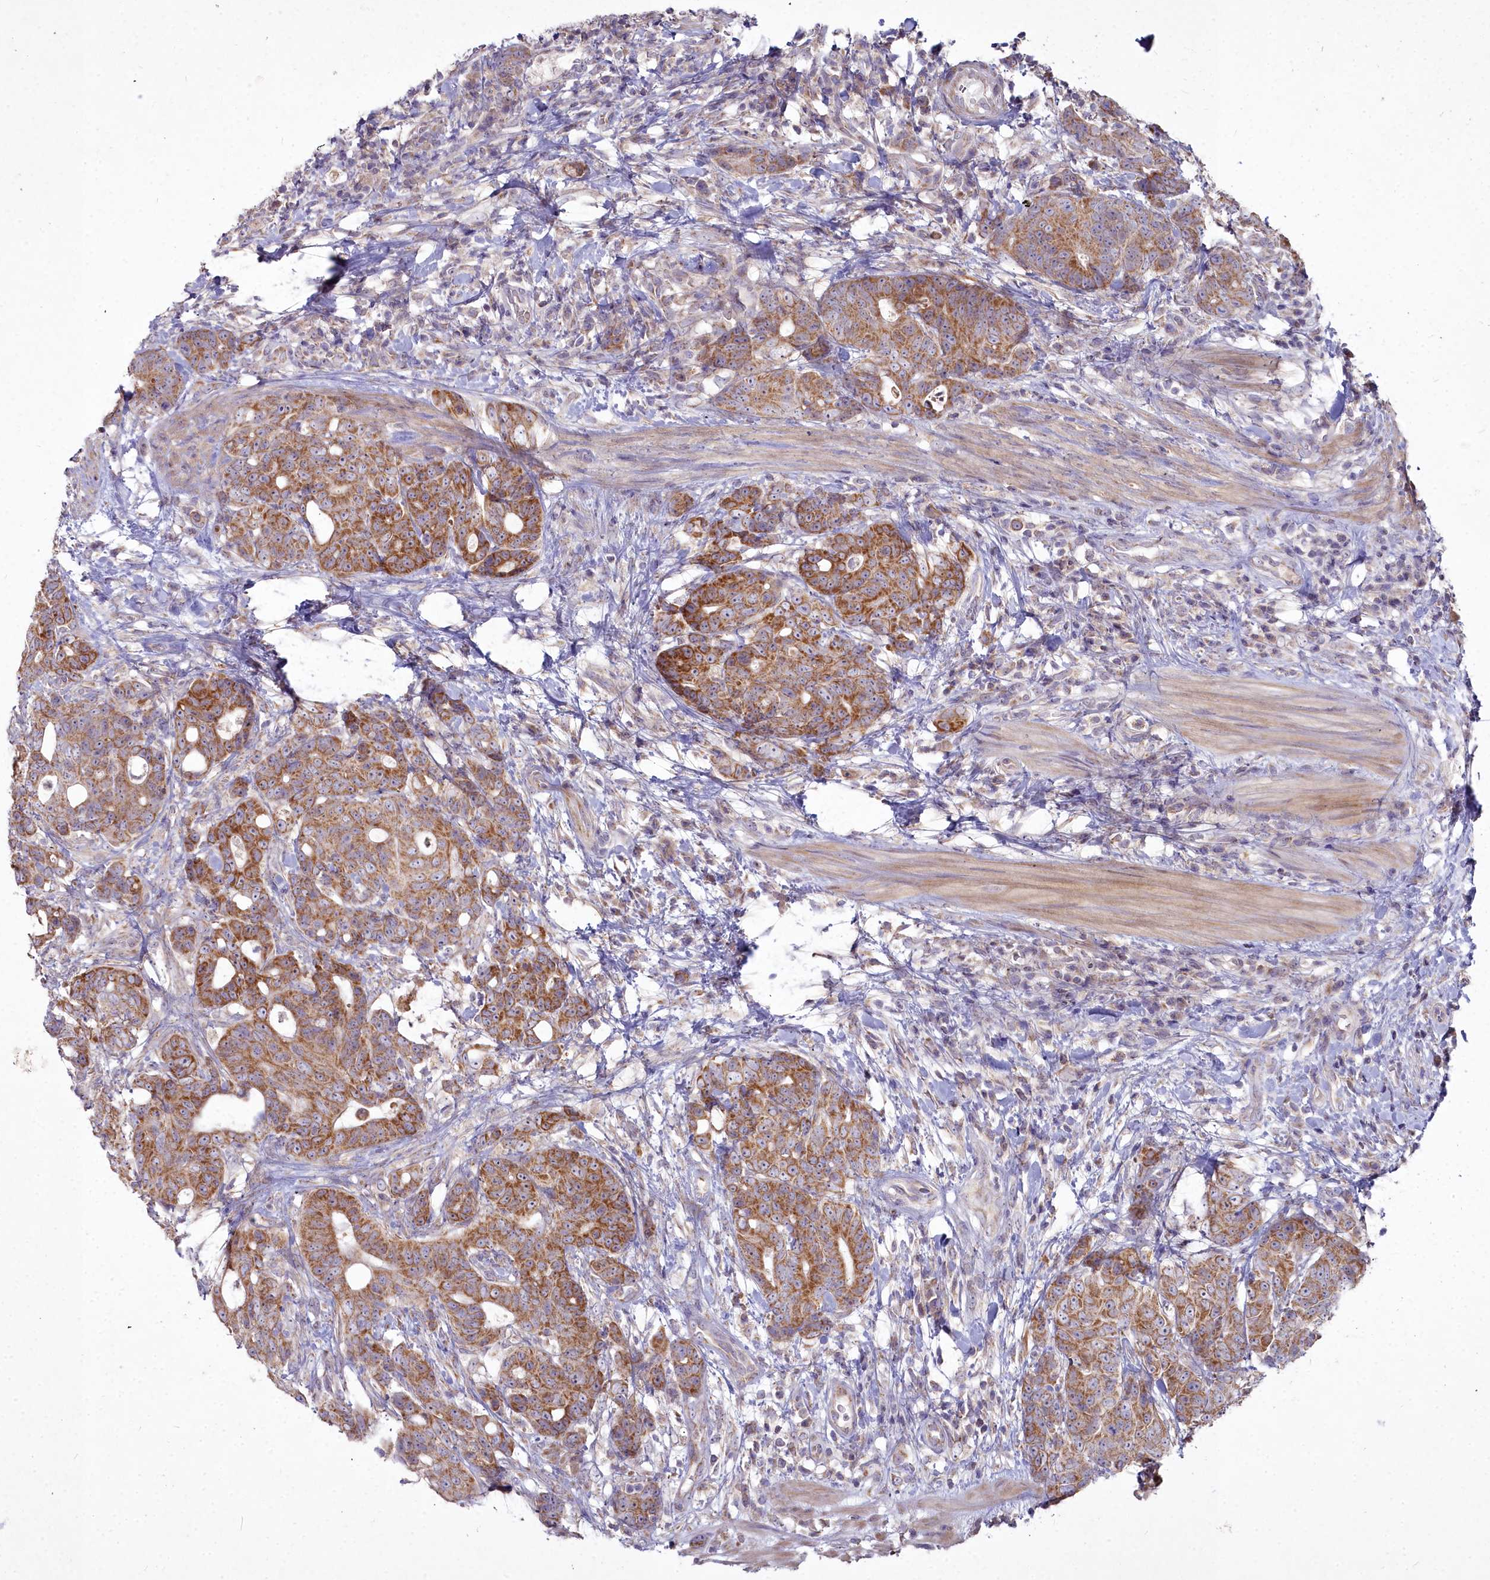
{"staining": {"intensity": "moderate", "quantity": ">75%", "location": "cytoplasmic/membranous"}, "tissue": "colorectal cancer", "cell_type": "Tumor cells", "image_type": "cancer", "snomed": [{"axis": "morphology", "description": "Adenocarcinoma, NOS"}, {"axis": "topography", "description": "Colon"}], "caption": "Moderate cytoplasmic/membranous expression for a protein is appreciated in about >75% of tumor cells of adenocarcinoma (colorectal) using immunohistochemistry (IHC).", "gene": "MICU2", "patient": {"sex": "female", "age": 82}}